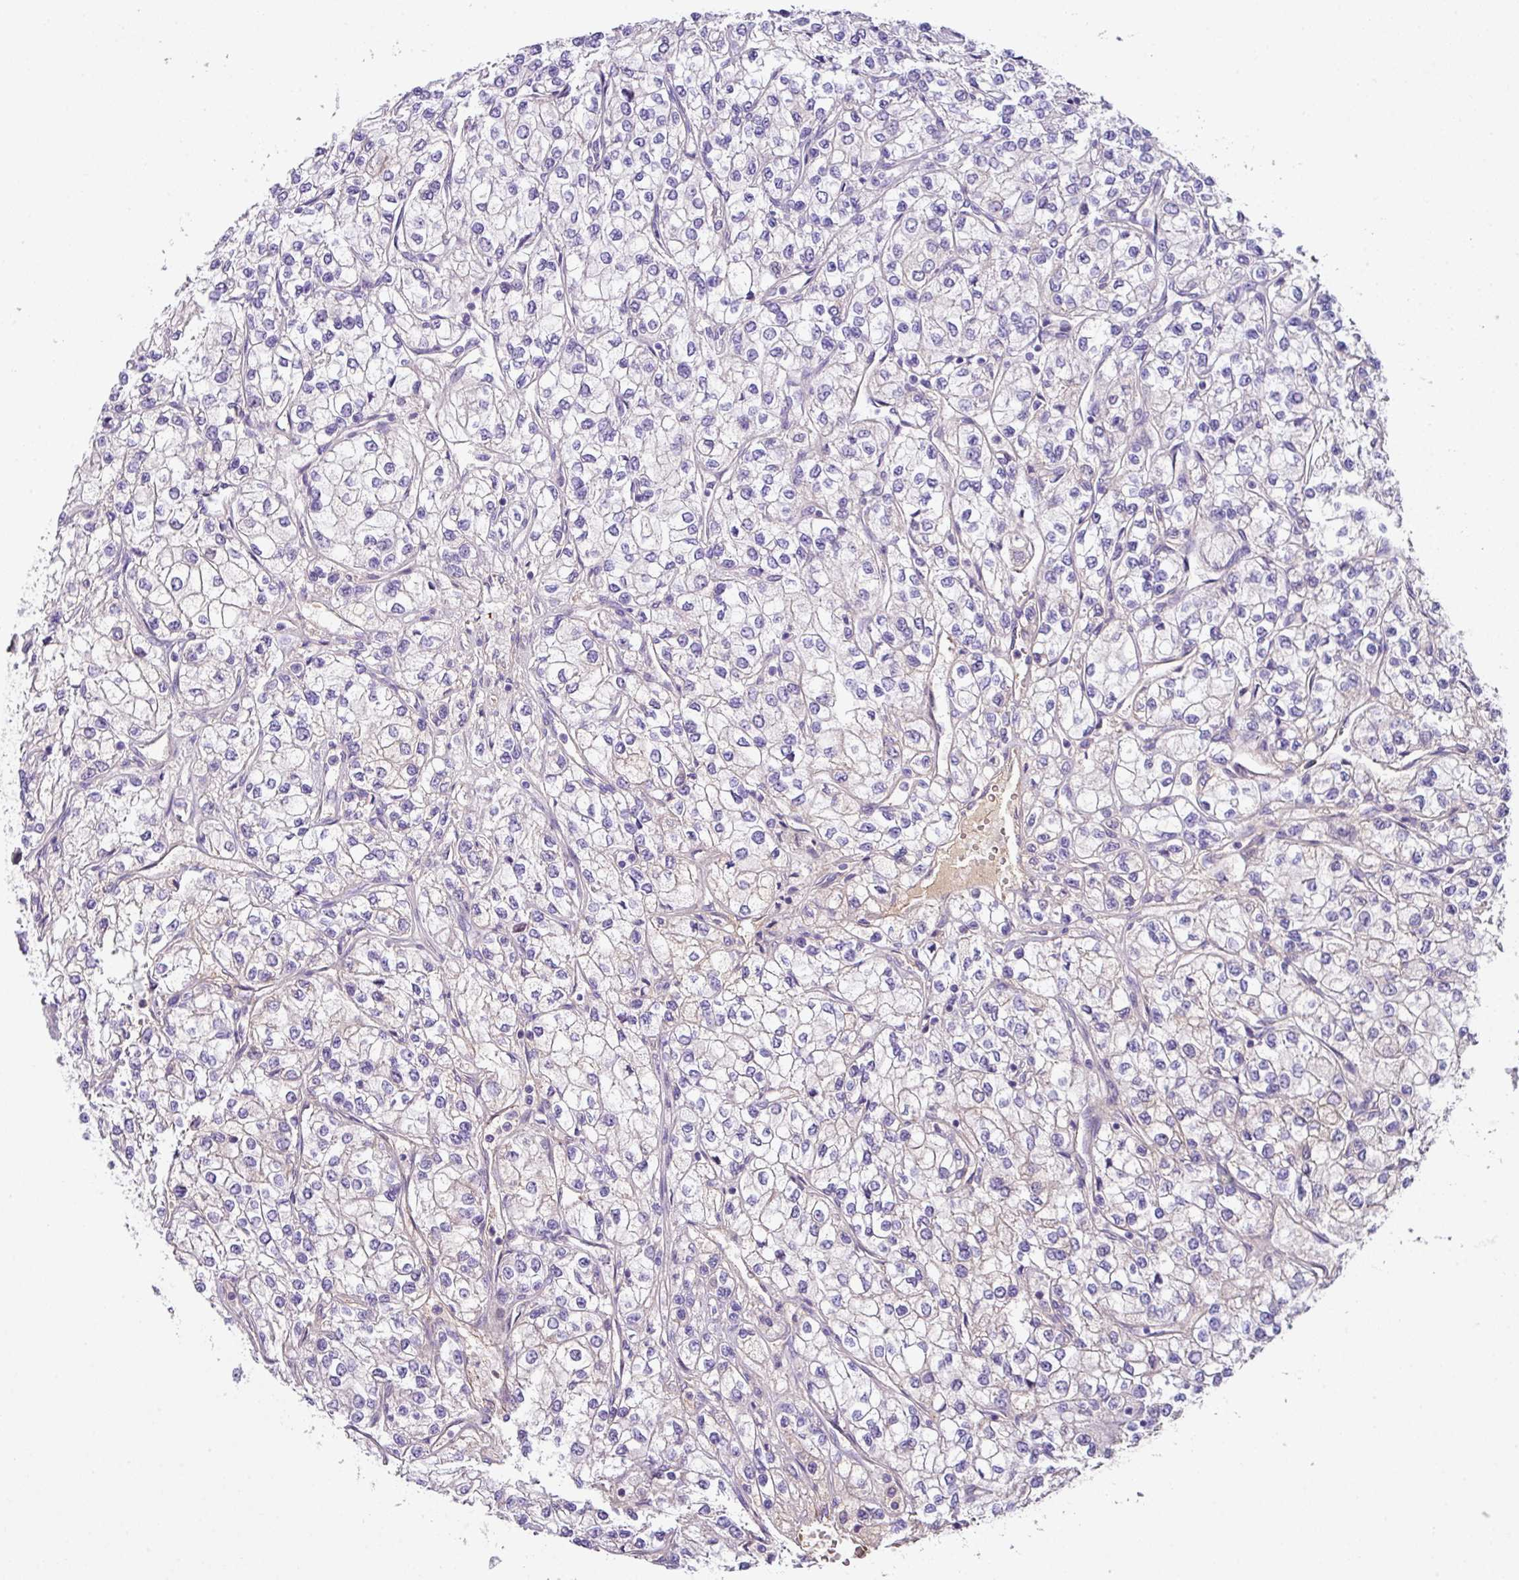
{"staining": {"intensity": "negative", "quantity": "none", "location": "none"}, "tissue": "renal cancer", "cell_type": "Tumor cells", "image_type": "cancer", "snomed": [{"axis": "morphology", "description": "Adenocarcinoma, NOS"}, {"axis": "topography", "description": "Kidney"}], "caption": "Immunohistochemistry (IHC) image of human renal adenocarcinoma stained for a protein (brown), which shows no positivity in tumor cells.", "gene": "DNAL1", "patient": {"sex": "male", "age": 80}}